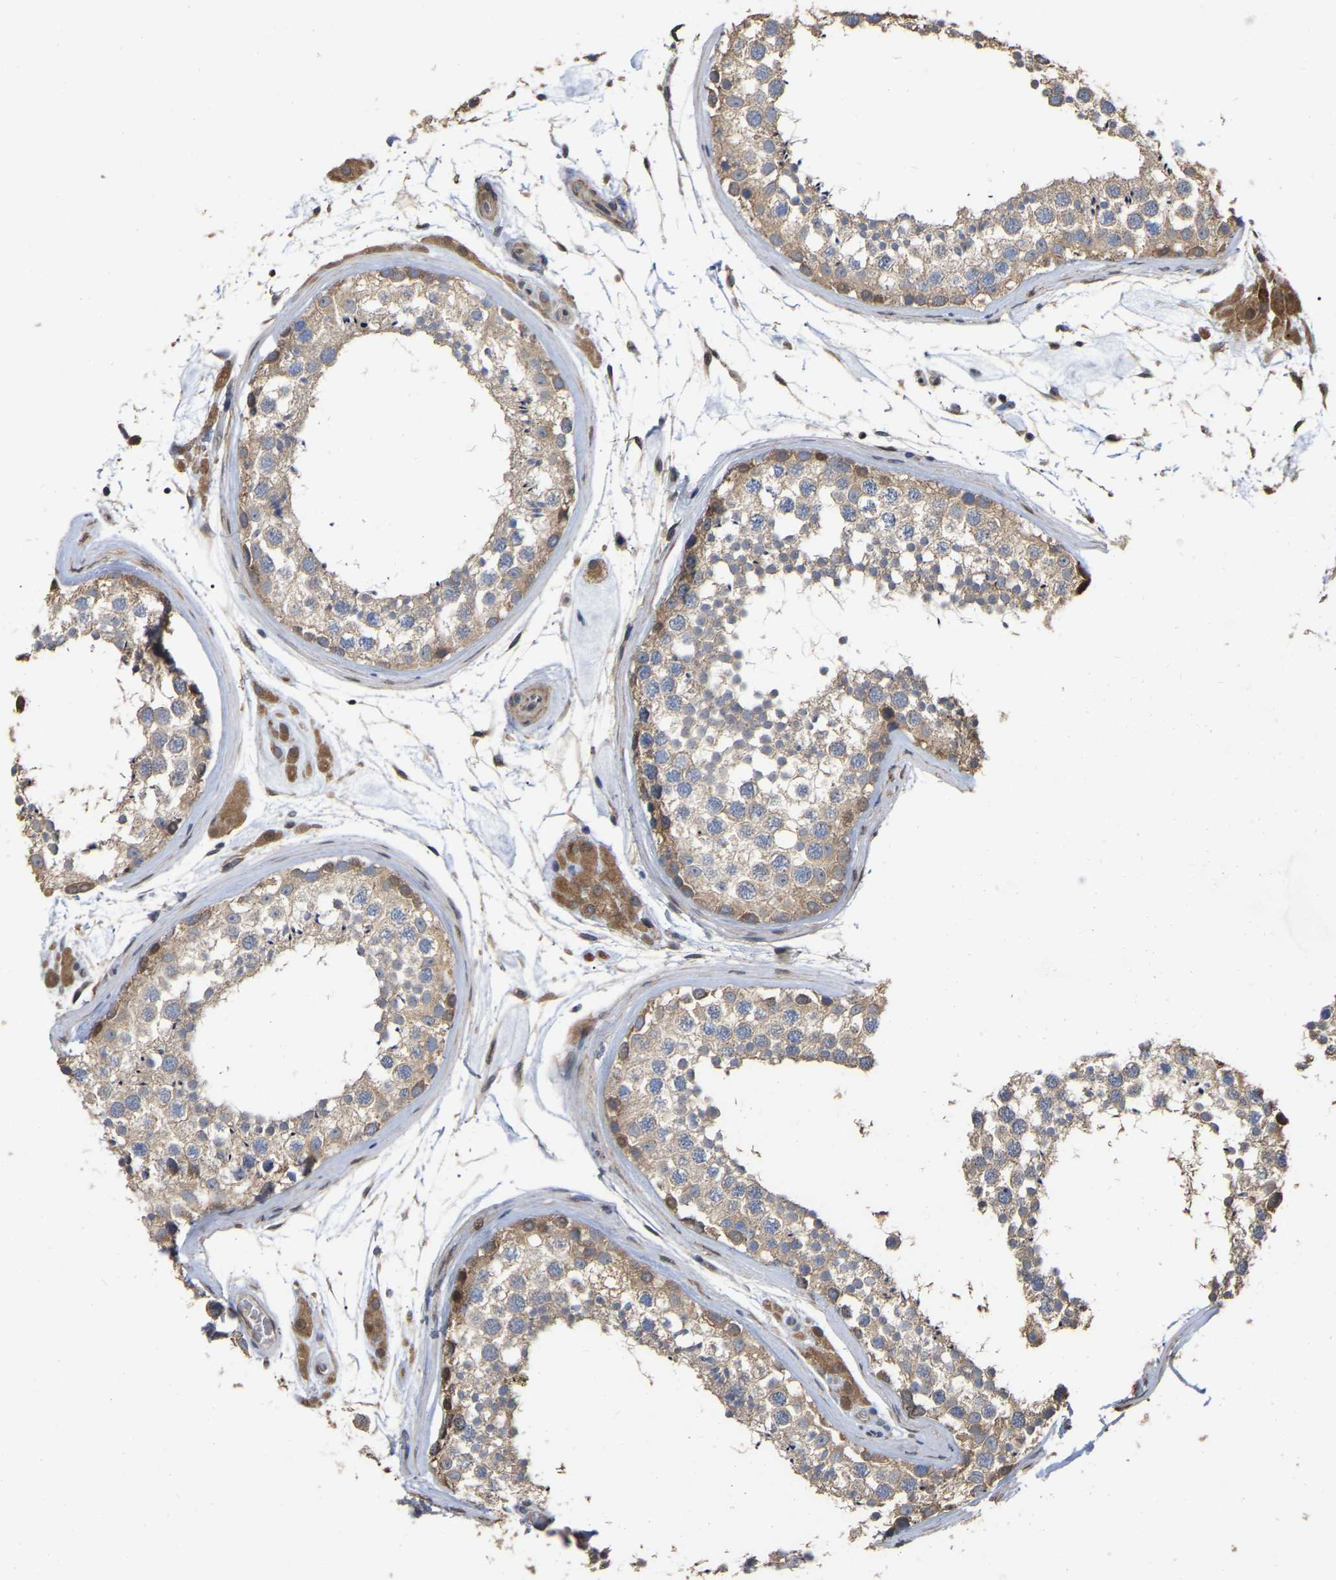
{"staining": {"intensity": "moderate", "quantity": "<25%", "location": "cytoplasmic/membranous"}, "tissue": "testis", "cell_type": "Cells in seminiferous ducts", "image_type": "normal", "snomed": [{"axis": "morphology", "description": "Normal tissue, NOS"}, {"axis": "topography", "description": "Testis"}], "caption": "Benign testis exhibits moderate cytoplasmic/membranous staining in approximately <25% of cells in seminiferous ducts The staining was performed using DAB, with brown indicating positive protein expression. Nuclei are stained blue with hematoxylin..", "gene": "FAM219A", "patient": {"sex": "male", "age": 46}}